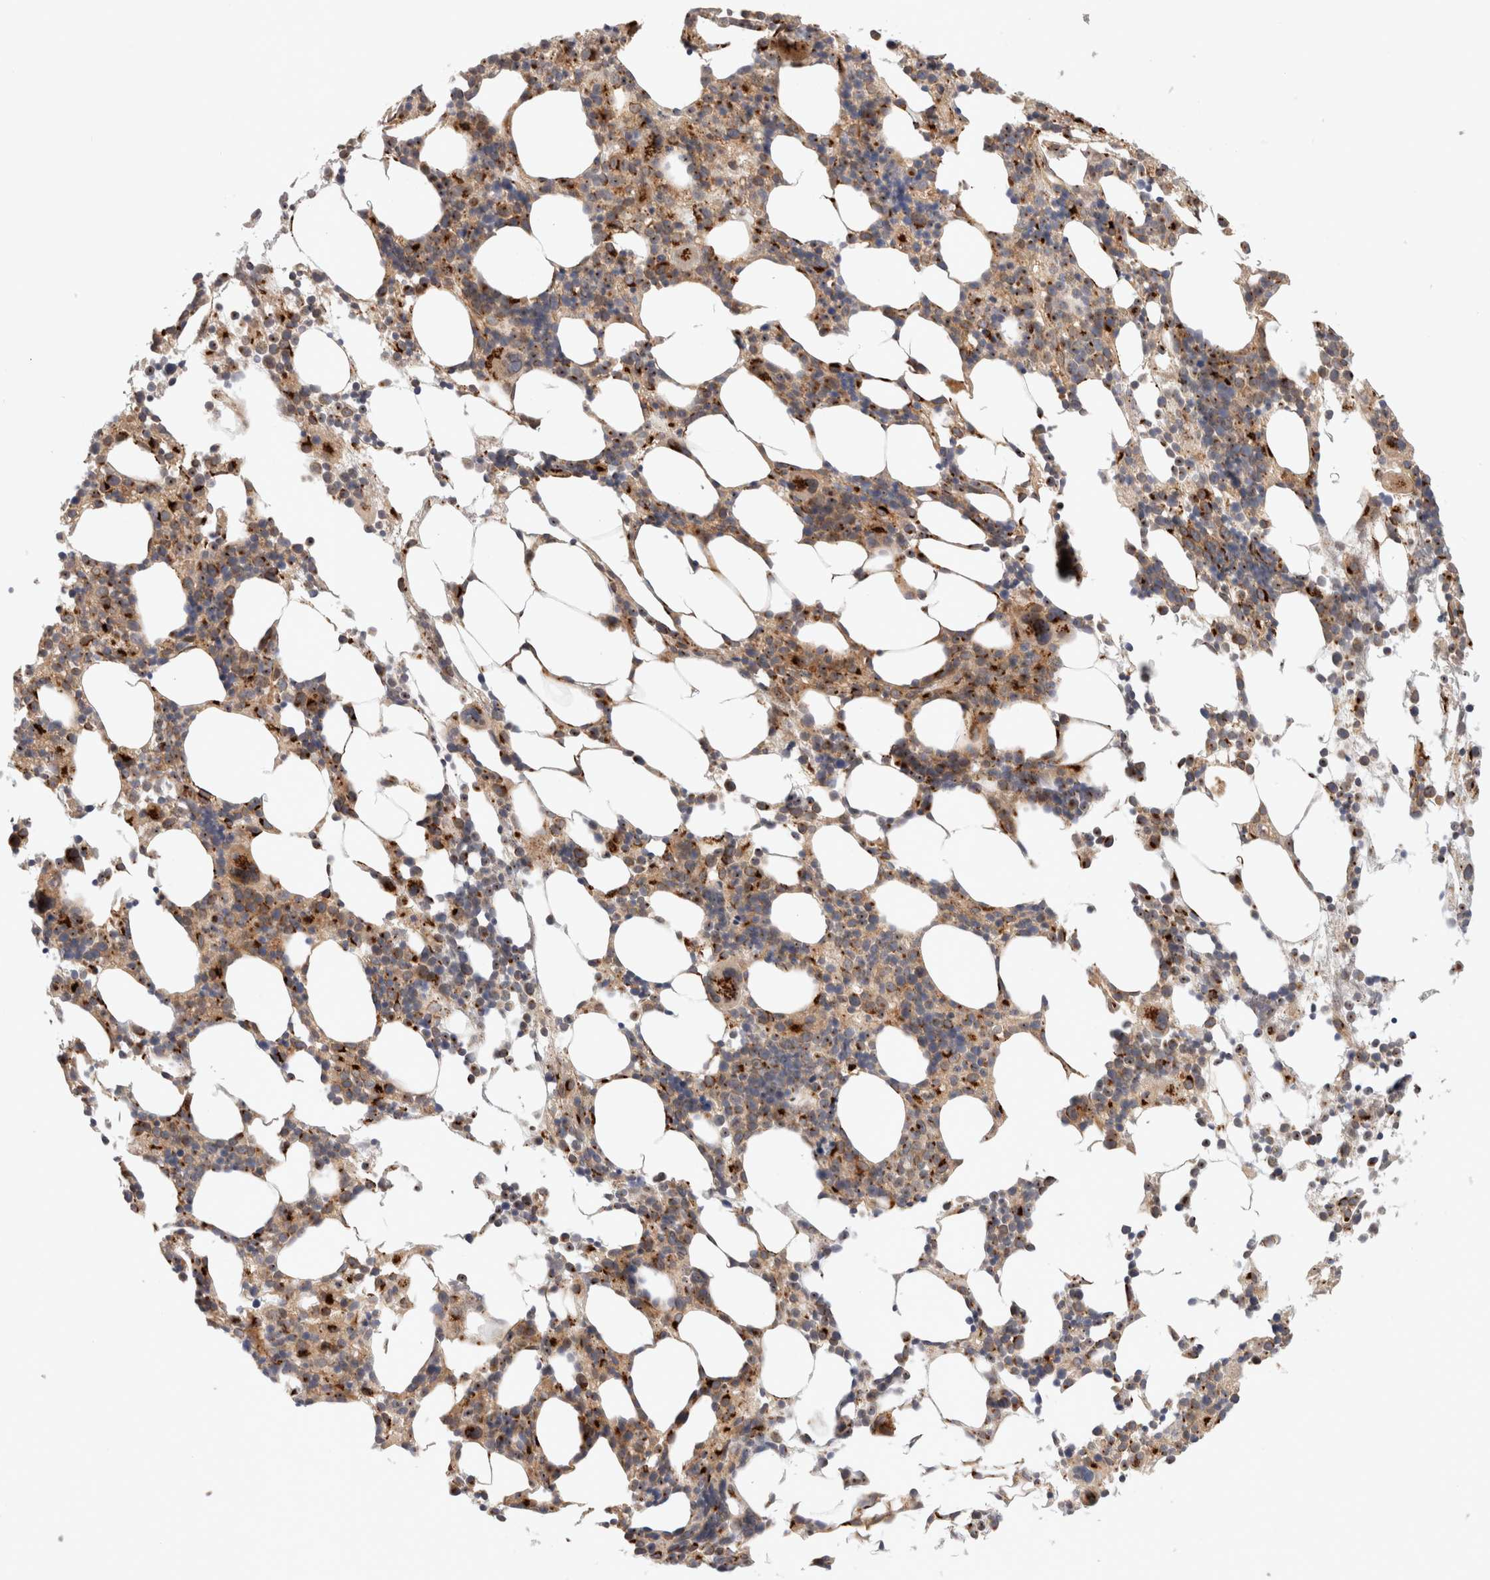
{"staining": {"intensity": "moderate", "quantity": ">75%", "location": "cytoplasmic/membranous"}, "tissue": "bone marrow", "cell_type": "Hematopoietic cells", "image_type": "normal", "snomed": [{"axis": "morphology", "description": "Normal tissue, NOS"}, {"axis": "morphology", "description": "Inflammation, NOS"}, {"axis": "topography", "description": "Bone marrow"}], "caption": "Hematopoietic cells display medium levels of moderate cytoplasmic/membranous positivity in about >75% of cells in benign bone marrow. (DAB IHC with brightfield microscopy, high magnification).", "gene": "GCN1", "patient": {"sex": "male", "age": 55}}